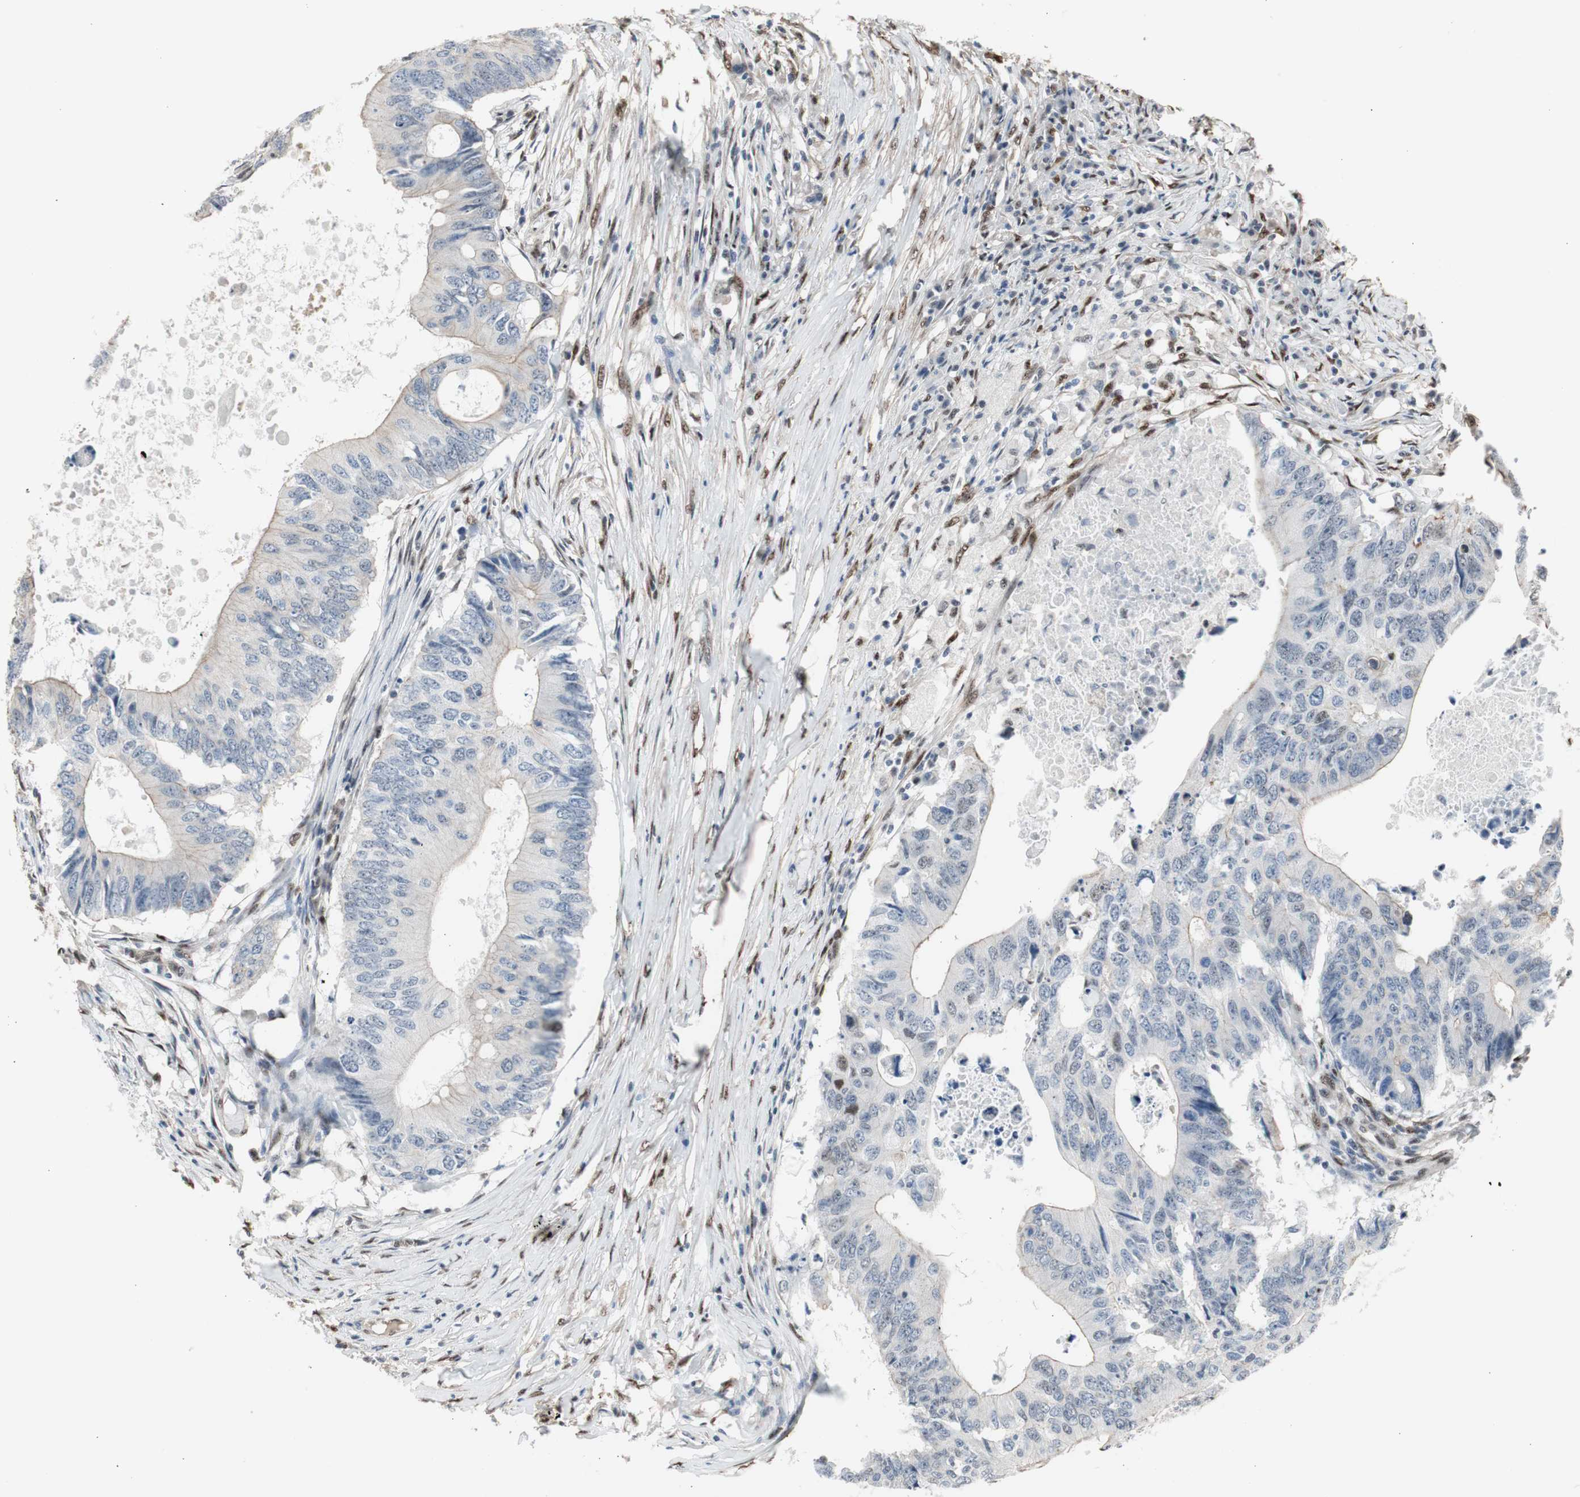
{"staining": {"intensity": "negative", "quantity": "none", "location": "none"}, "tissue": "colorectal cancer", "cell_type": "Tumor cells", "image_type": "cancer", "snomed": [{"axis": "morphology", "description": "Adenocarcinoma, NOS"}, {"axis": "topography", "description": "Colon"}], "caption": "Adenocarcinoma (colorectal) stained for a protein using IHC reveals no positivity tumor cells.", "gene": "PML", "patient": {"sex": "male", "age": 71}}